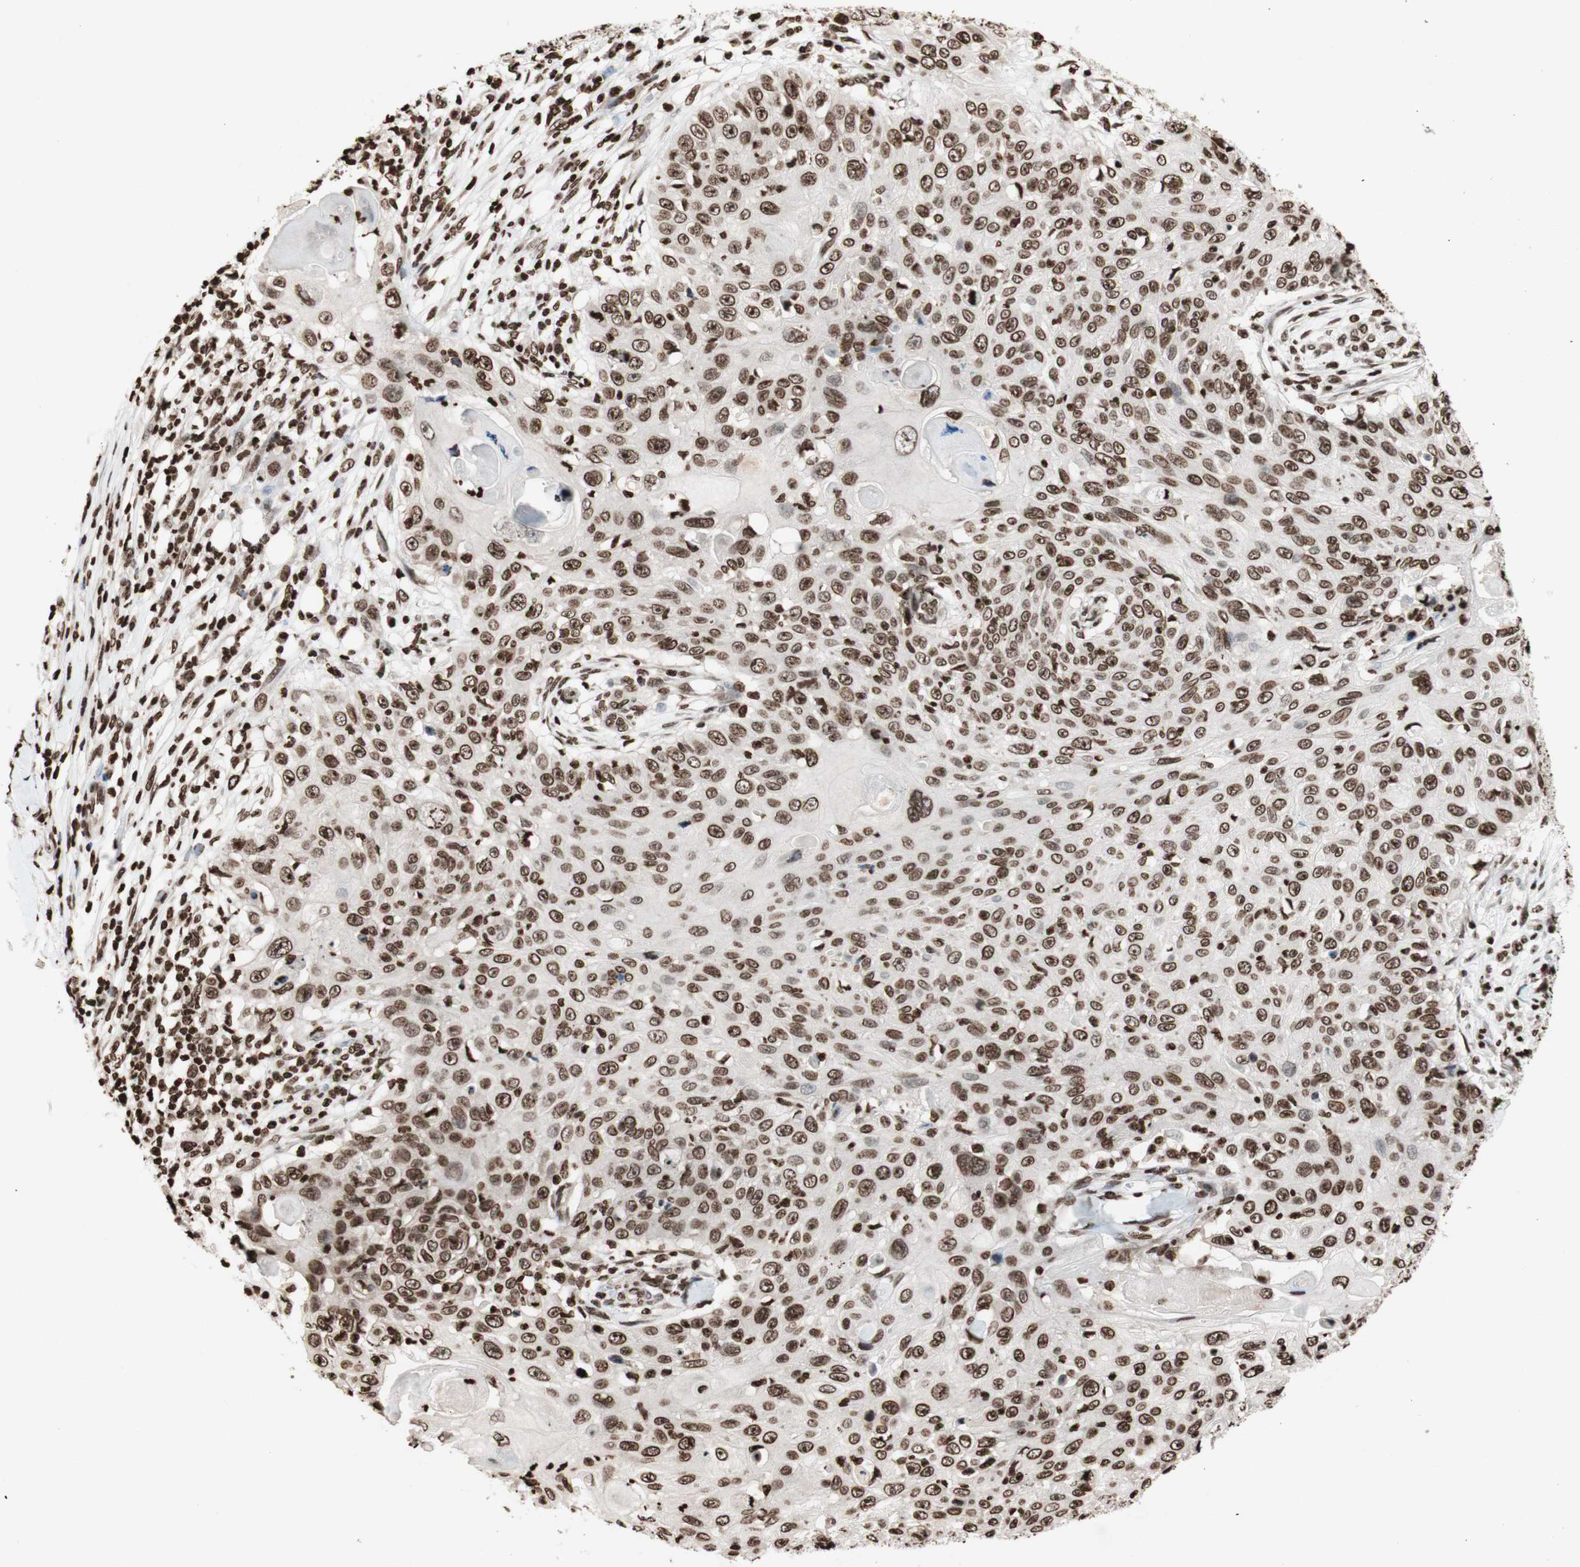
{"staining": {"intensity": "moderate", "quantity": ">75%", "location": "nuclear"}, "tissue": "skin cancer", "cell_type": "Tumor cells", "image_type": "cancer", "snomed": [{"axis": "morphology", "description": "Squamous cell carcinoma, NOS"}, {"axis": "topography", "description": "Skin"}], "caption": "A medium amount of moderate nuclear expression is present in about >75% of tumor cells in squamous cell carcinoma (skin) tissue. (brown staining indicates protein expression, while blue staining denotes nuclei).", "gene": "NCOA3", "patient": {"sex": "male", "age": 86}}